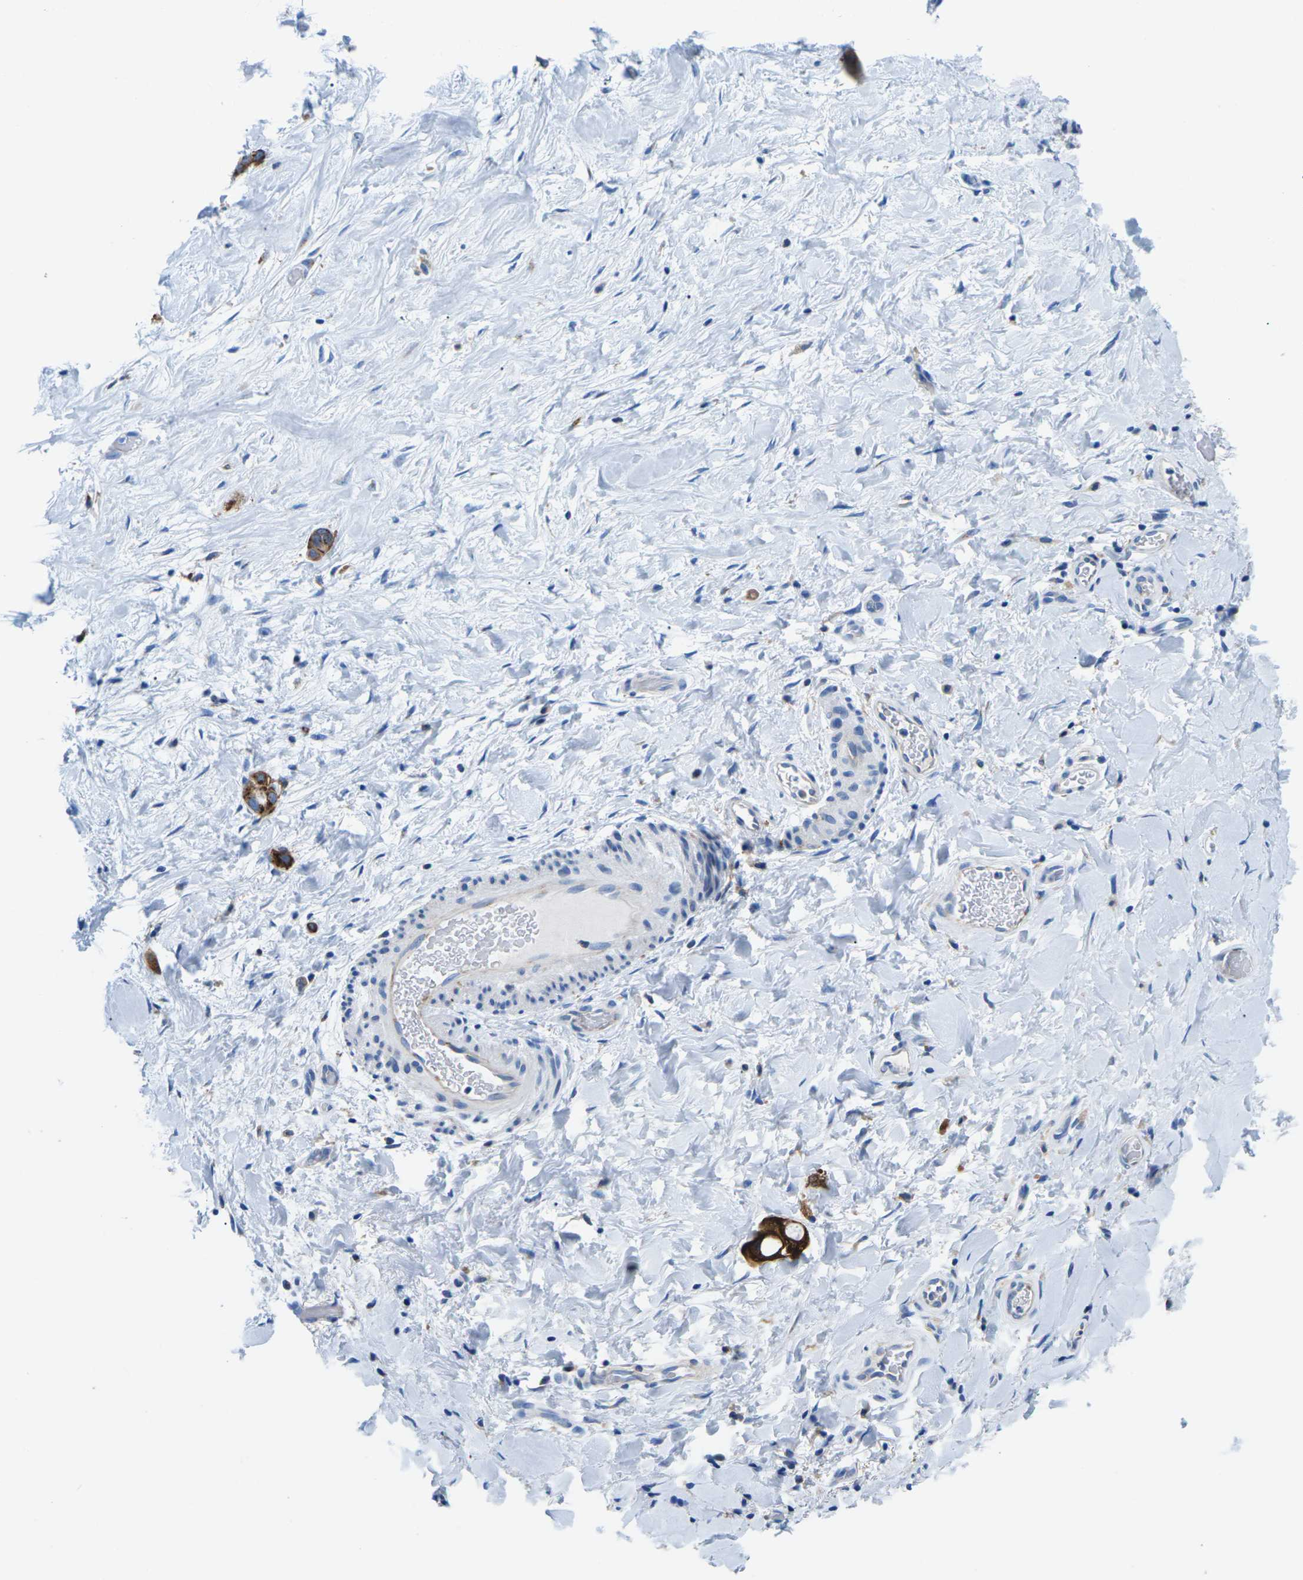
{"staining": {"intensity": "strong", "quantity": ">75%", "location": "cytoplasmic/membranous"}, "tissue": "liver cancer", "cell_type": "Tumor cells", "image_type": "cancer", "snomed": [{"axis": "morphology", "description": "Cholangiocarcinoma"}, {"axis": "topography", "description": "Liver"}], "caption": "Cholangiocarcinoma (liver) stained for a protein demonstrates strong cytoplasmic/membranous positivity in tumor cells. (DAB (3,3'-diaminobenzidine) IHC with brightfield microscopy, high magnification).", "gene": "SYNGR2", "patient": {"sex": "female", "age": 65}}